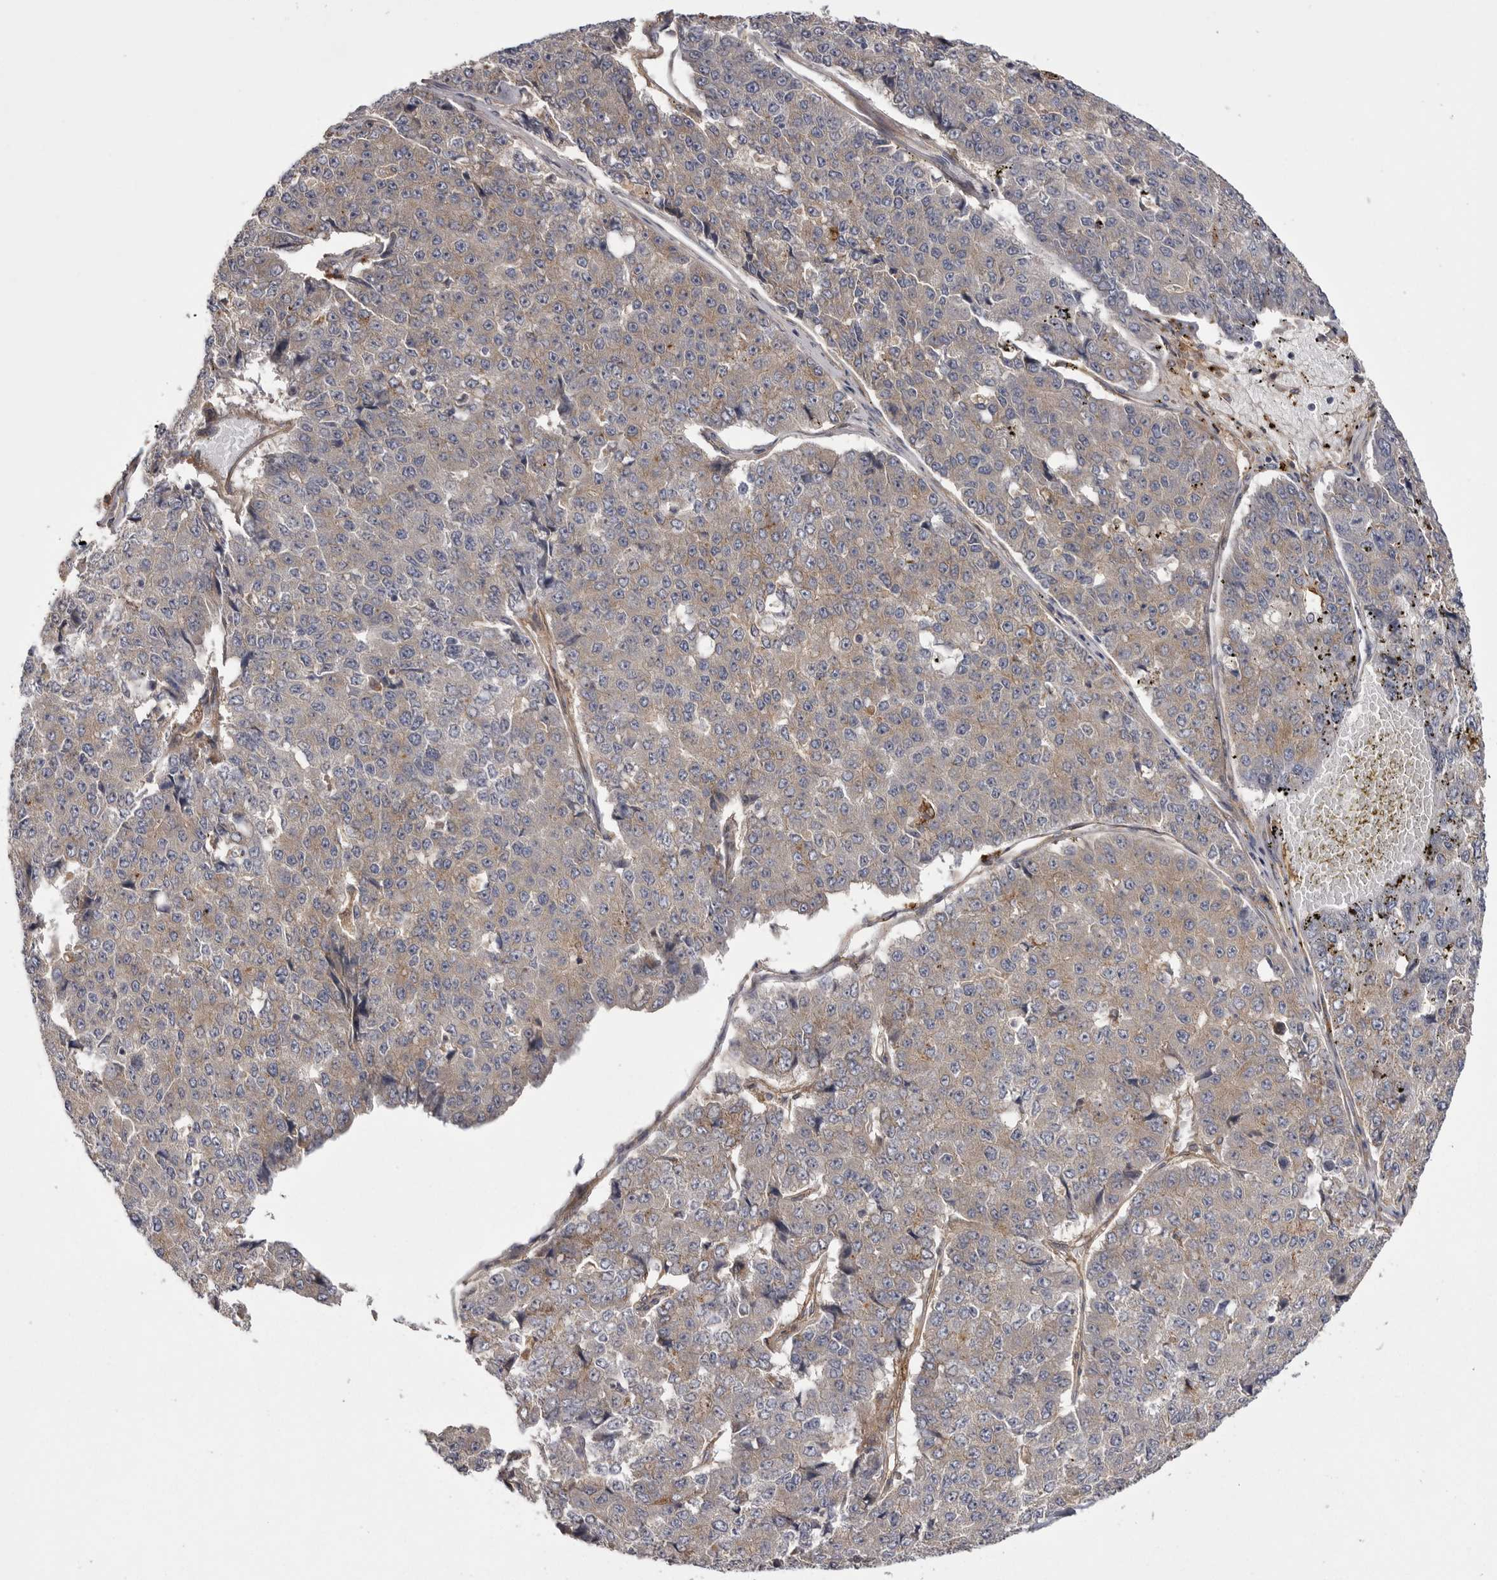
{"staining": {"intensity": "weak", "quantity": "<25%", "location": "cytoplasmic/membranous"}, "tissue": "pancreatic cancer", "cell_type": "Tumor cells", "image_type": "cancer", "snomed": [{"axis": "morphology", "description": "Adenocarcinoma, NOS"}, {"axis": "topography", "description": "Pancreas"}], "caption": "Protein analysis of adenocarcinoma (pancreatic) demonstrates no significant positivity in tumor cells.", "gene": "OSBPL9", "patient": {"sex": "male", "age": 50}}